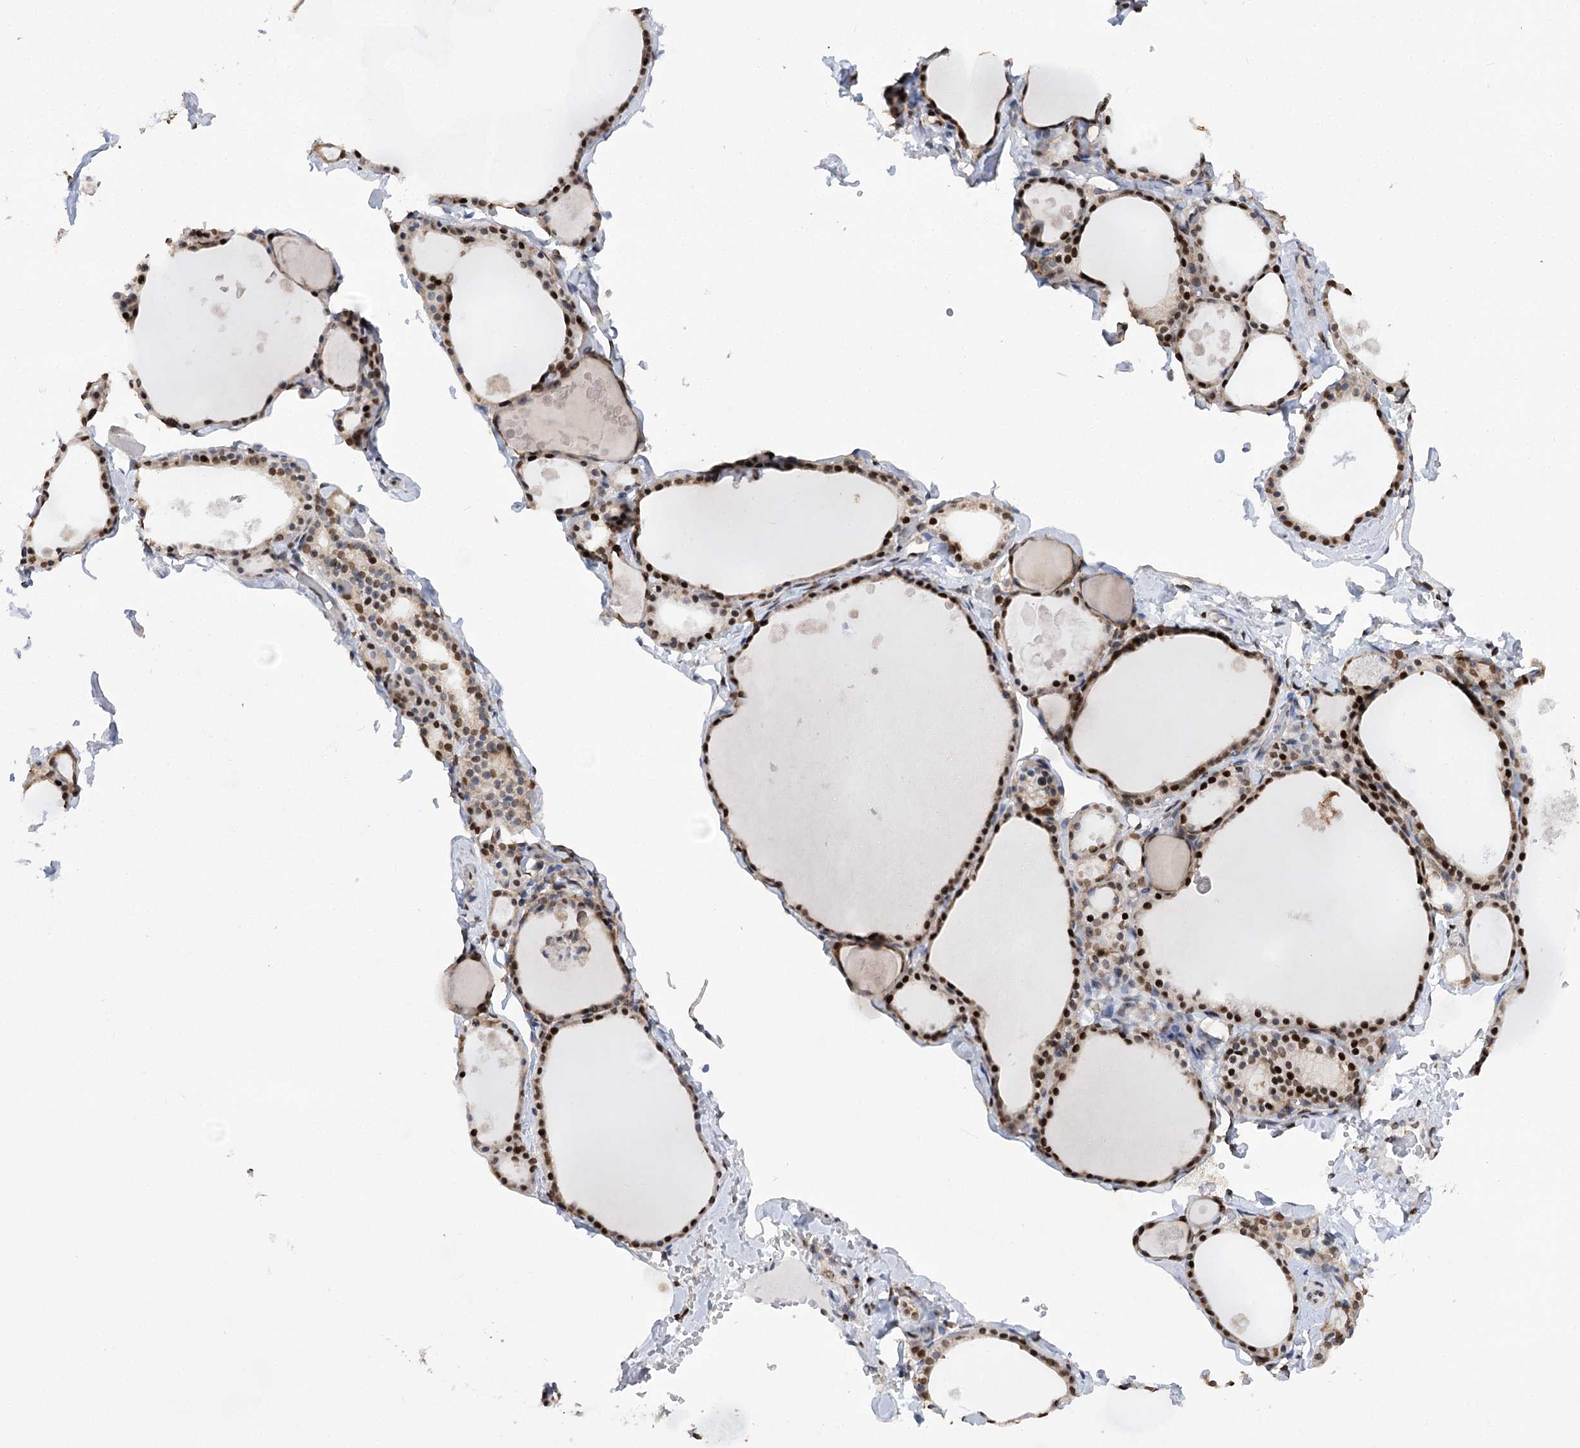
{"staining": {"intensity": "moderate", "quantity": ">75%", "location": "nuclear"}, "tissue": "thyroid gland", "cell_type": "Glandular cells", "image_type": "normal", "snomed": [{"axis": "morphology", "description": "Normal tissue, NOS"}, {"axis": "topography", "description": "Thyroid gland"}], "caption": "This histopathology image reveals IHC staining of normal human thyroid gland, with medium moderate nuclear positivity in approximately >75% of glandular cells.", "gene": "NFU1", "patient": {"sex": "male", "age": 56}}